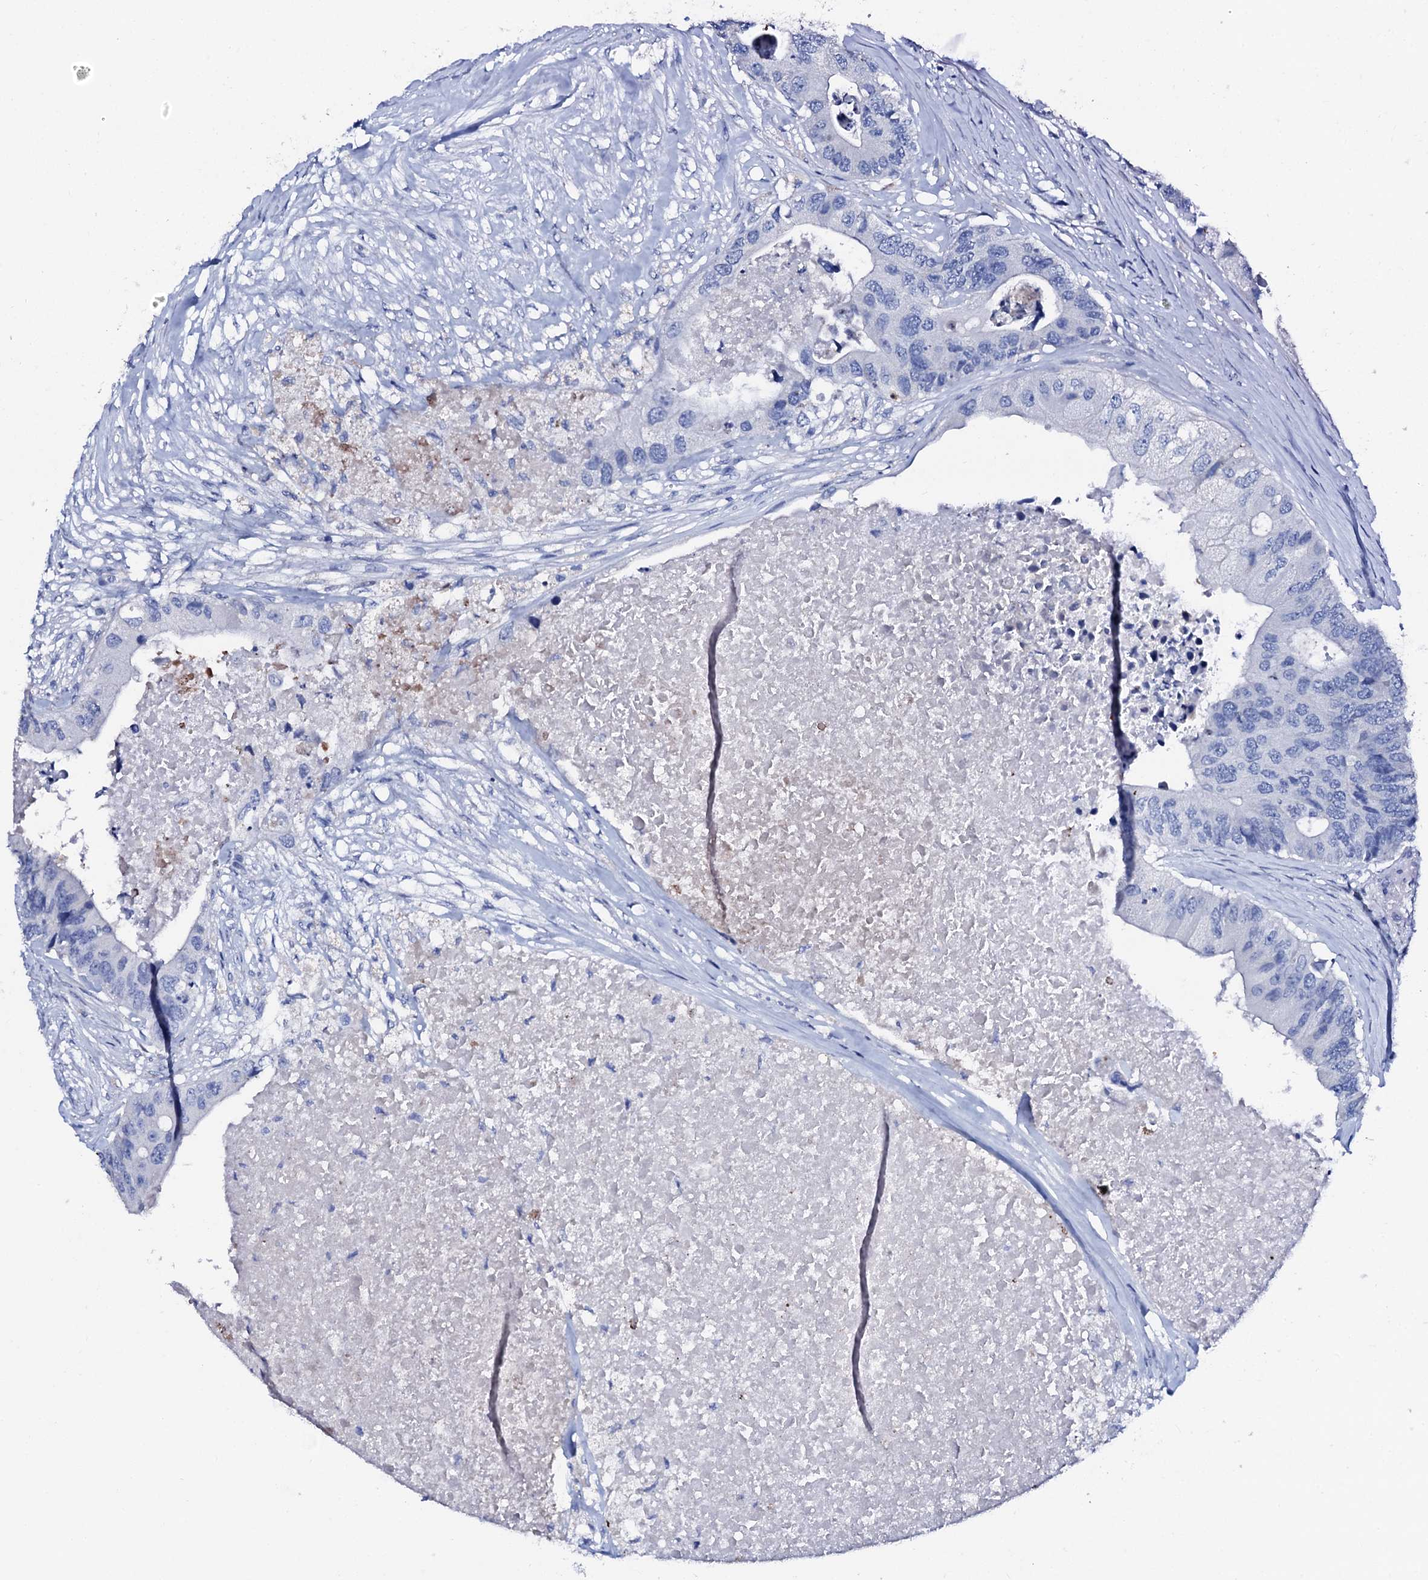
{"staining": {"intensity": "negative", "quantity": "none", "location": "none"}, "tissue": "colorectal cancer", "cell_type": "Tumor cells", "image_type": "cancer", "snomed": [{"axis": "morphology", "description": "Adenocarcinoma, NOS"}, {"axis": "topography", "description": "Colon"}], "caption": "High magnification brightfield microscopy of adenocarcinoma (colorectal) stained with DAB (brown) and counterstained with hematoxylin (blue): tumor cells show no significant positivity.", "gene": "AMER2", "patient": {"sex": "male", "age": 71}}